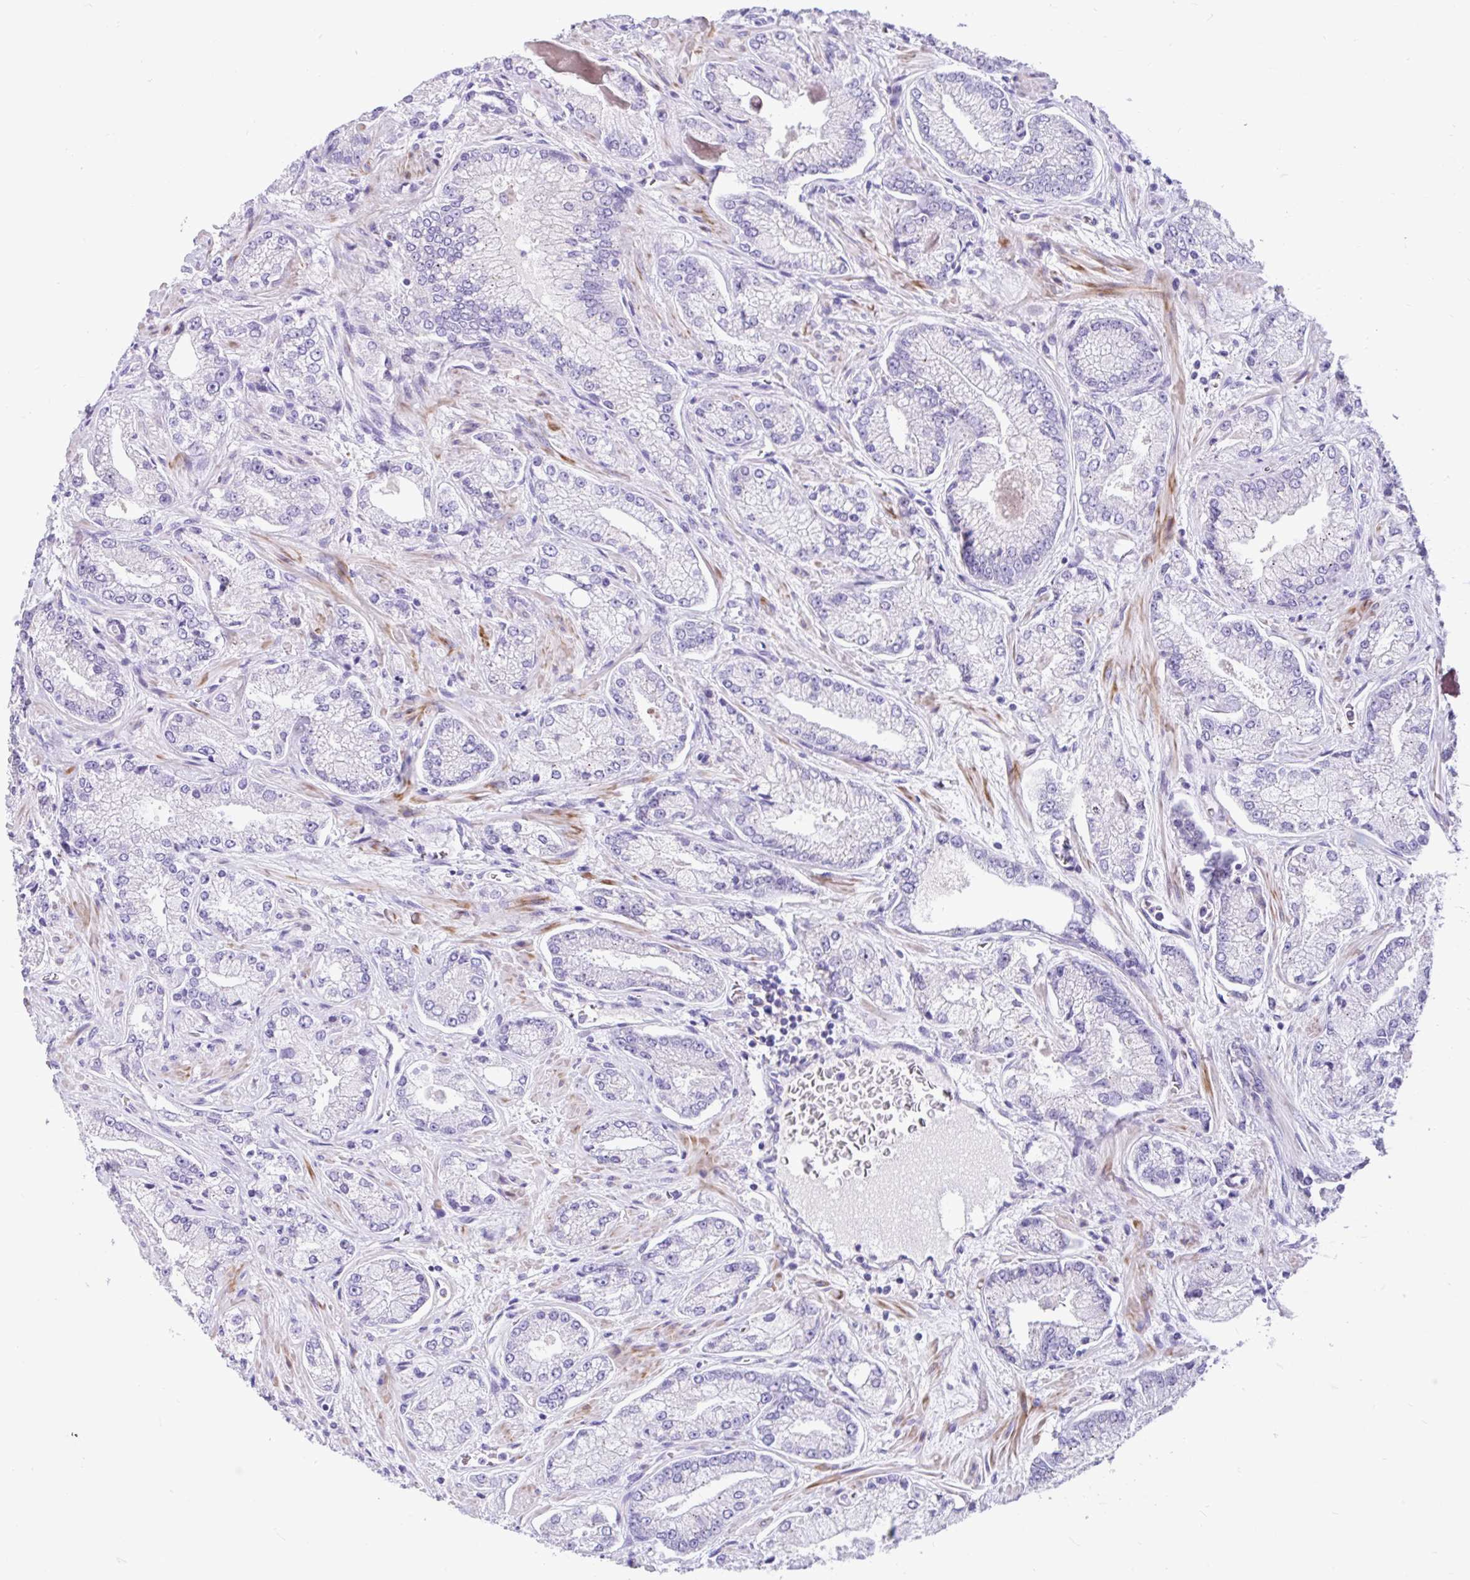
{"staining": {"intensity": "negative", "quantity": "none", "location": "none"}, "tissue": "prostate cancer", "cell_type": "Tumor cells", "image_type": "cancer", "snomed": [{"axis": "morphology", "description": "Normal tissue, NOS"}, {"axis": "morphology", "description": "Adenocarcinoma, High grade"}, {"axis": "topography", "description": "Prostate"}, {"axis": "topography", "description": "Peripheral nerve tissue"}], "caption": "Immunohistochemistry photomicrograph of neoplastic tissue: prostate adenocarcinoma (high-grade) stained with DAB exhibits no significant protein positivity in tumor cells. The staining is performed using DAB brown chromogen with nuclei counter-stained in using hematoxylin.", "gene": "NHLH2", "patient": {"sex": "male", "age": 68}}